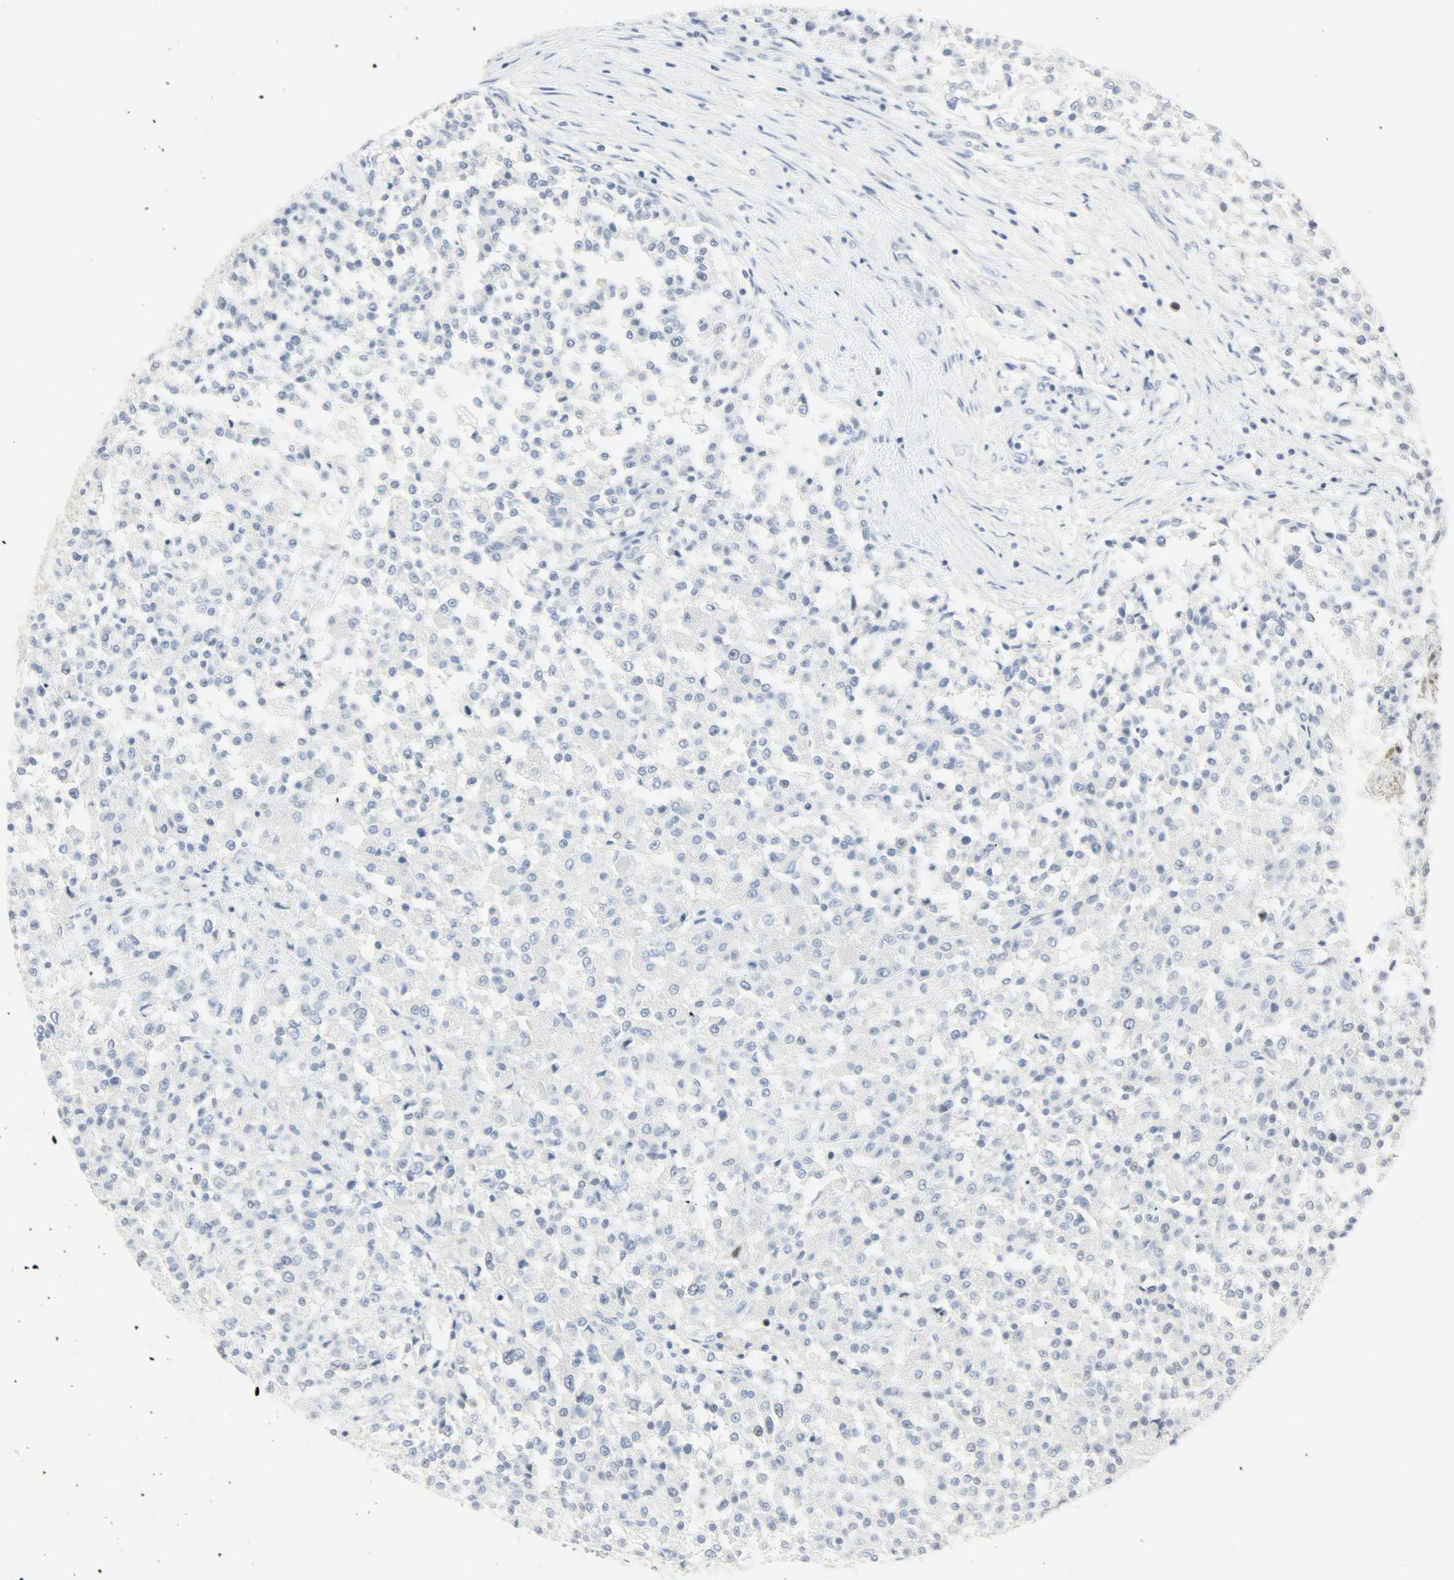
{"staining": {"intensity": "weak", "quantity": "<25%", "location": "nuclear"}, "tissue": "testis cancer", "cell_type": "Tumor cells", "image_type": "cancer", "snomed": [{"axis": "morphology", "description": "Seminoma, NOS"}, {"axis": "topography", "description": "Testis"}], "caption": "Immunohistochemical staining of human seminoma (testis) displays no significant expression in tumor cells.", "gene": "HELLS", "patient": {"sex": "male", "age": 59}}